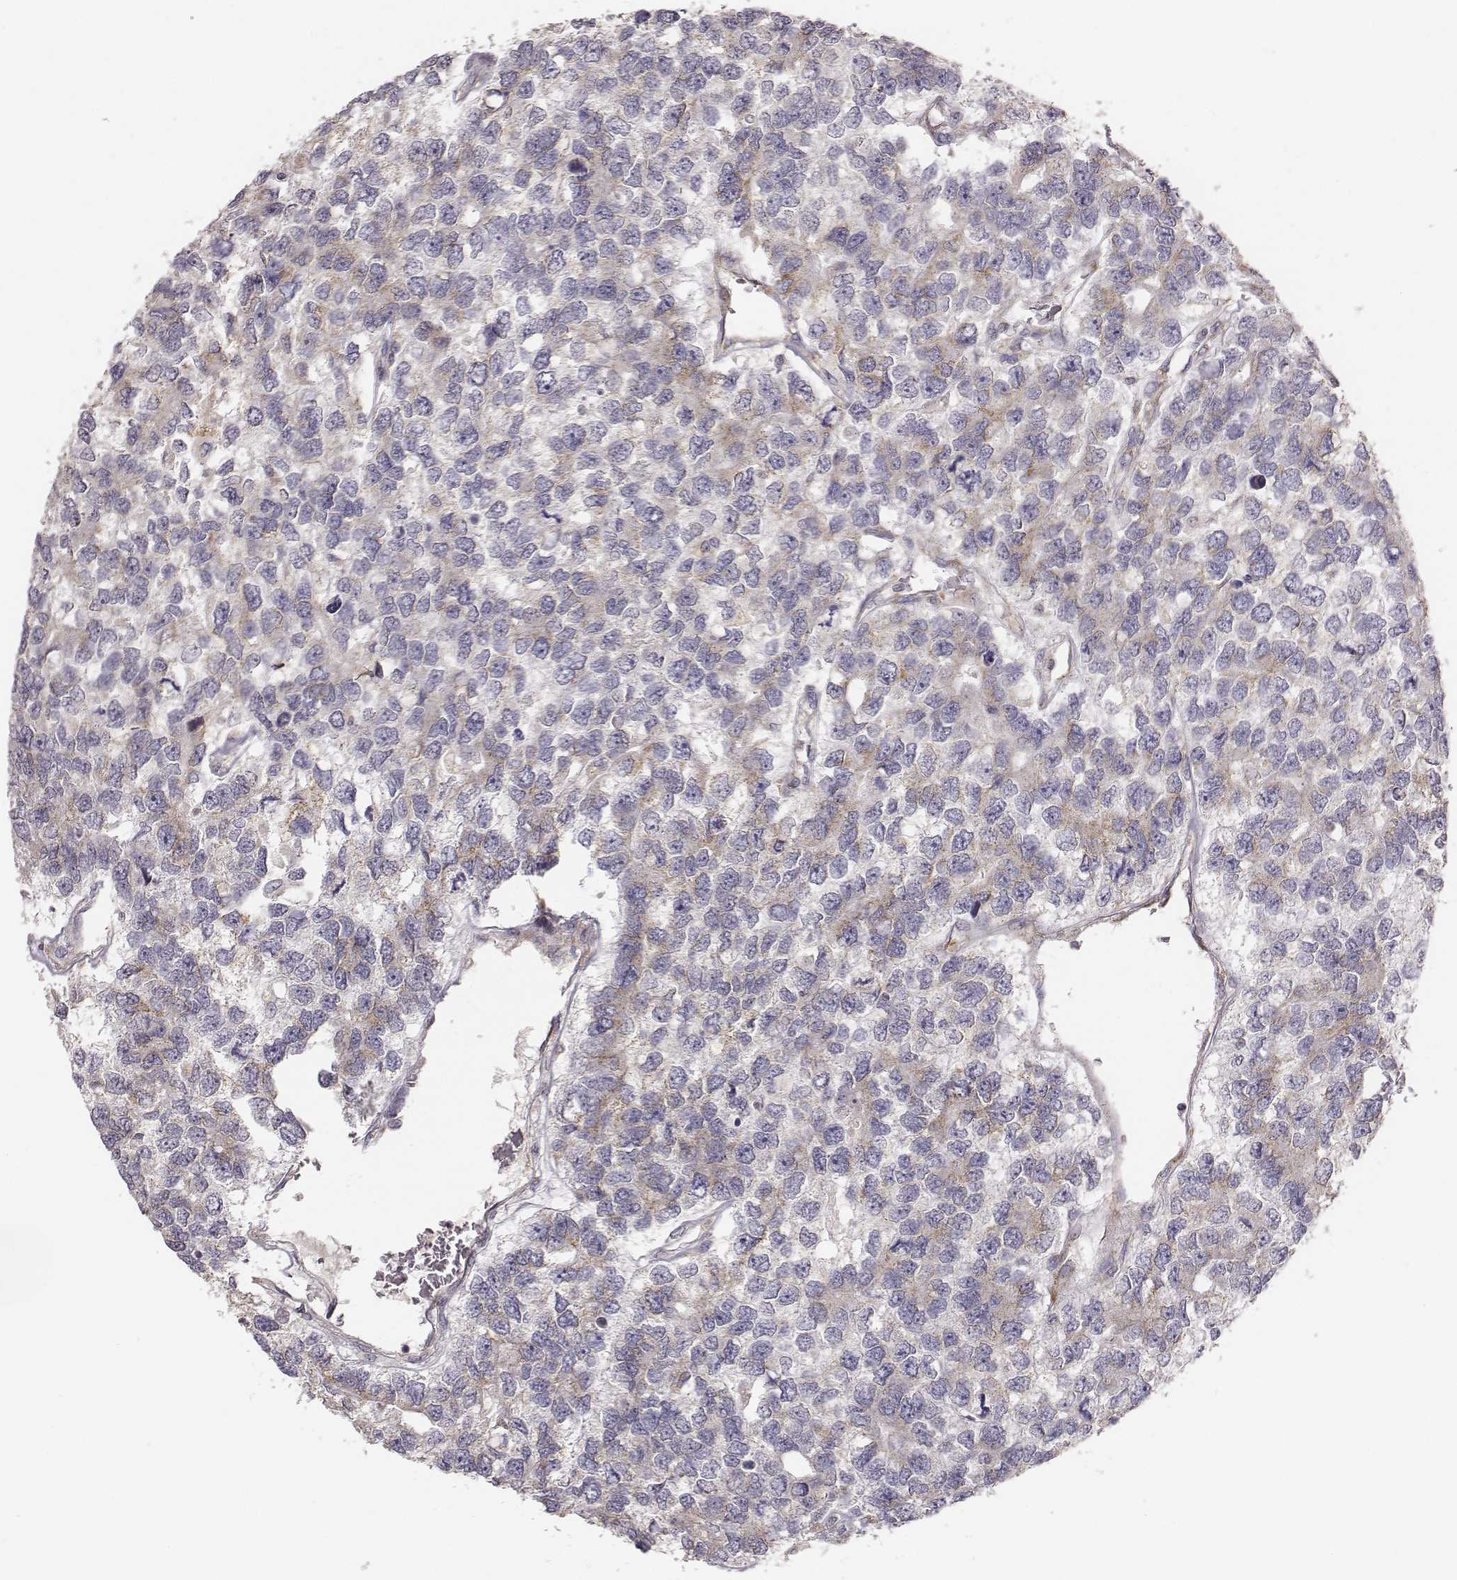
{"staining": {"intensity": "weak", "quantity": "25%-75%", "location": "cytoplasmic/membranous"}, "tissue": "testis cancer", "cell_type": "Tumor cells", "image_type": "cancer", "snomed": [{"axis": "morphology", "description": "Seminoma, NOS"}, {"axis": "topography", "description": "Testis"}], "caption": "Protein staining of testis seminoma tissue displays weak cytoplasmic/membranous positivity in about 25%-75% of tumor cells.", "gene": "ABCD3", "patient": {"sex": "male", "age": 52}}